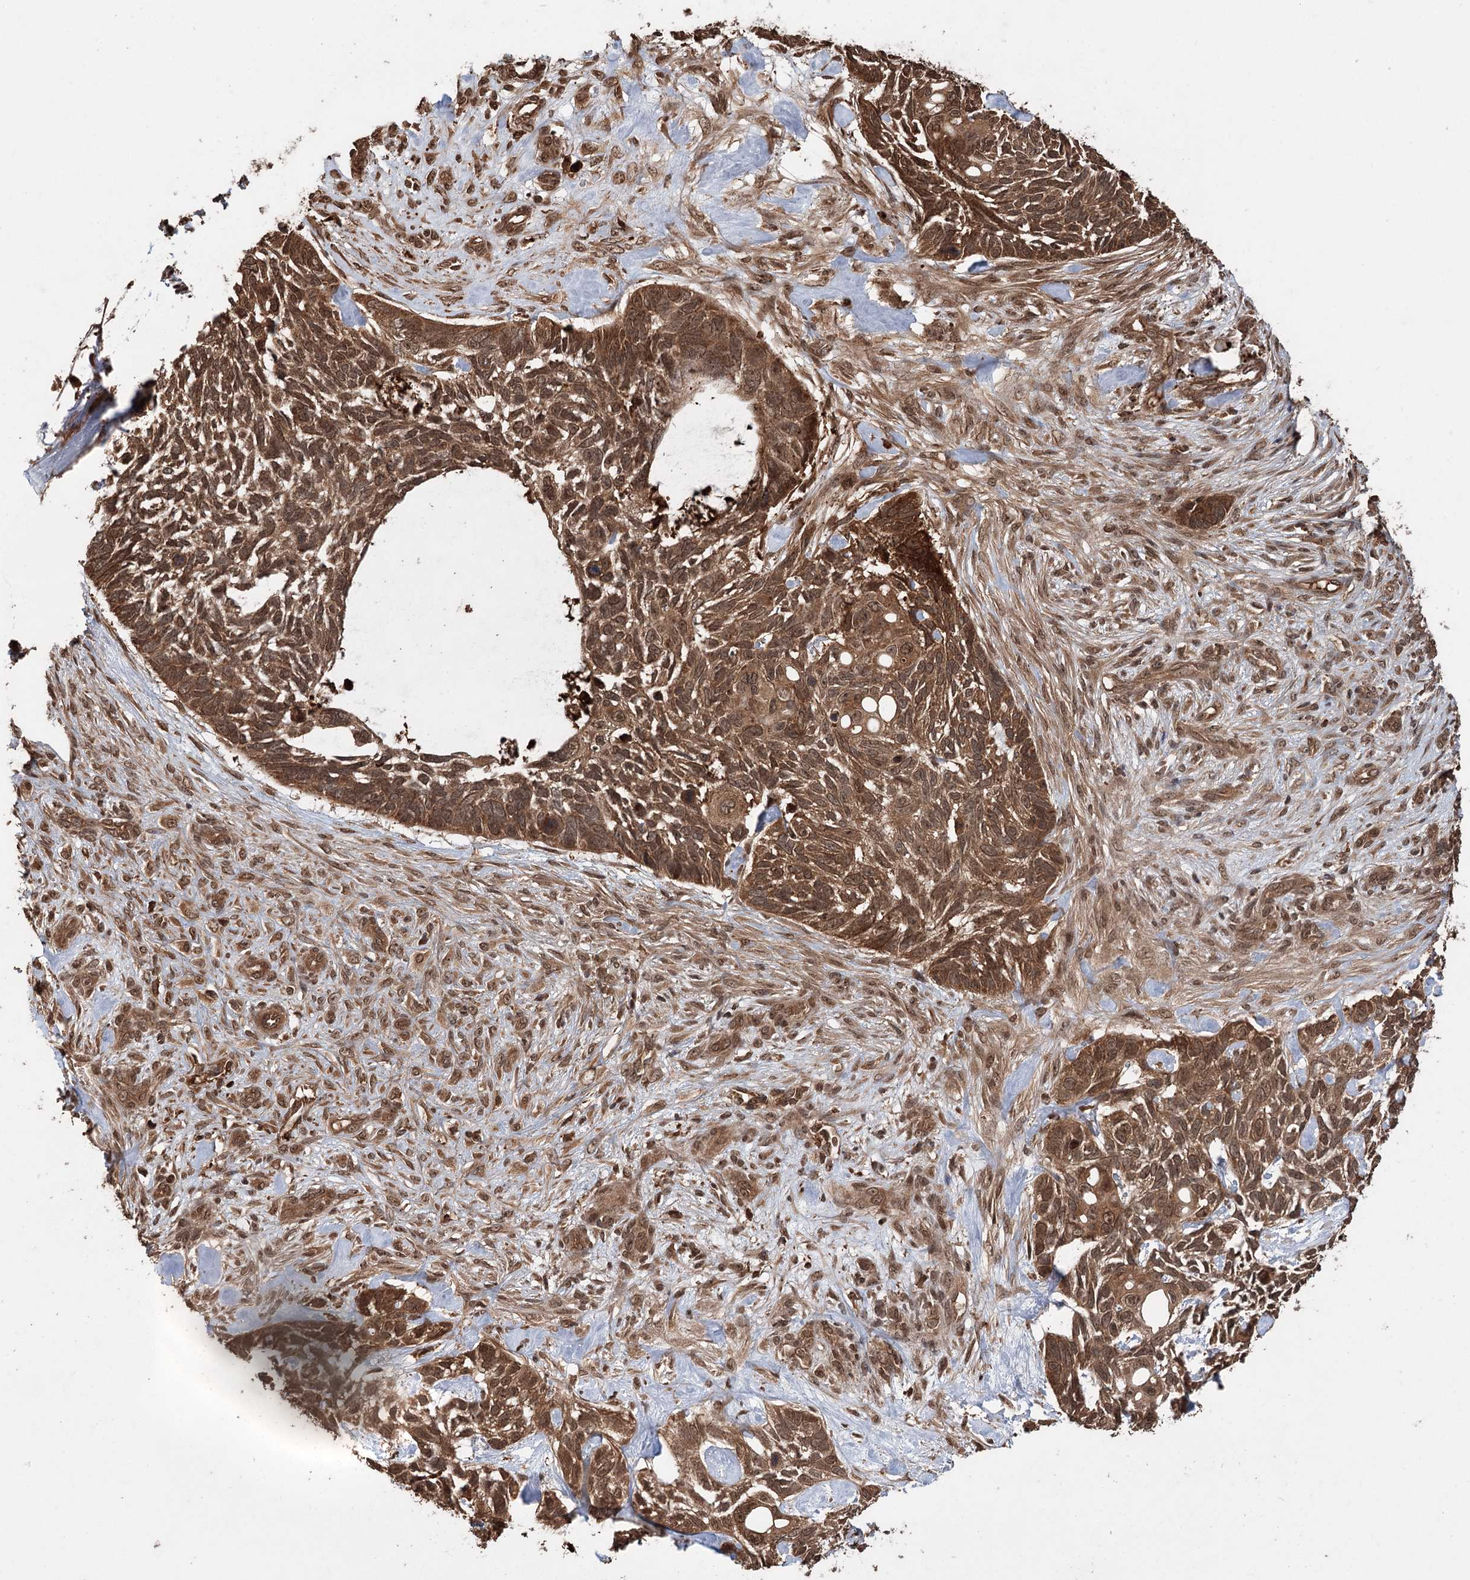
{"staining": {"intensity": "moderate", "quantity": ">75%", "location": "cytoplasmic/membranous,nuclear"}, "tissue": "skin cancer", "cell_type": "Tumor cells", "image_type": "cancer", "snomed": [{"axis": "morphology", "description": "Basal cell carcinoma"}, {"axis": "topography", "description": "Skin"}], "caption": "An immunohistochemistry (IHC) photomicrograph of neoplastic tissue is shown. Protein staining in brown shows moderate cytoplasmic/membranous and nuclear positivity in skin basal cell carcinoma within tumor cells.", "gene": "N6AMT1", "patient": {"sex": "male", "age": 88}}